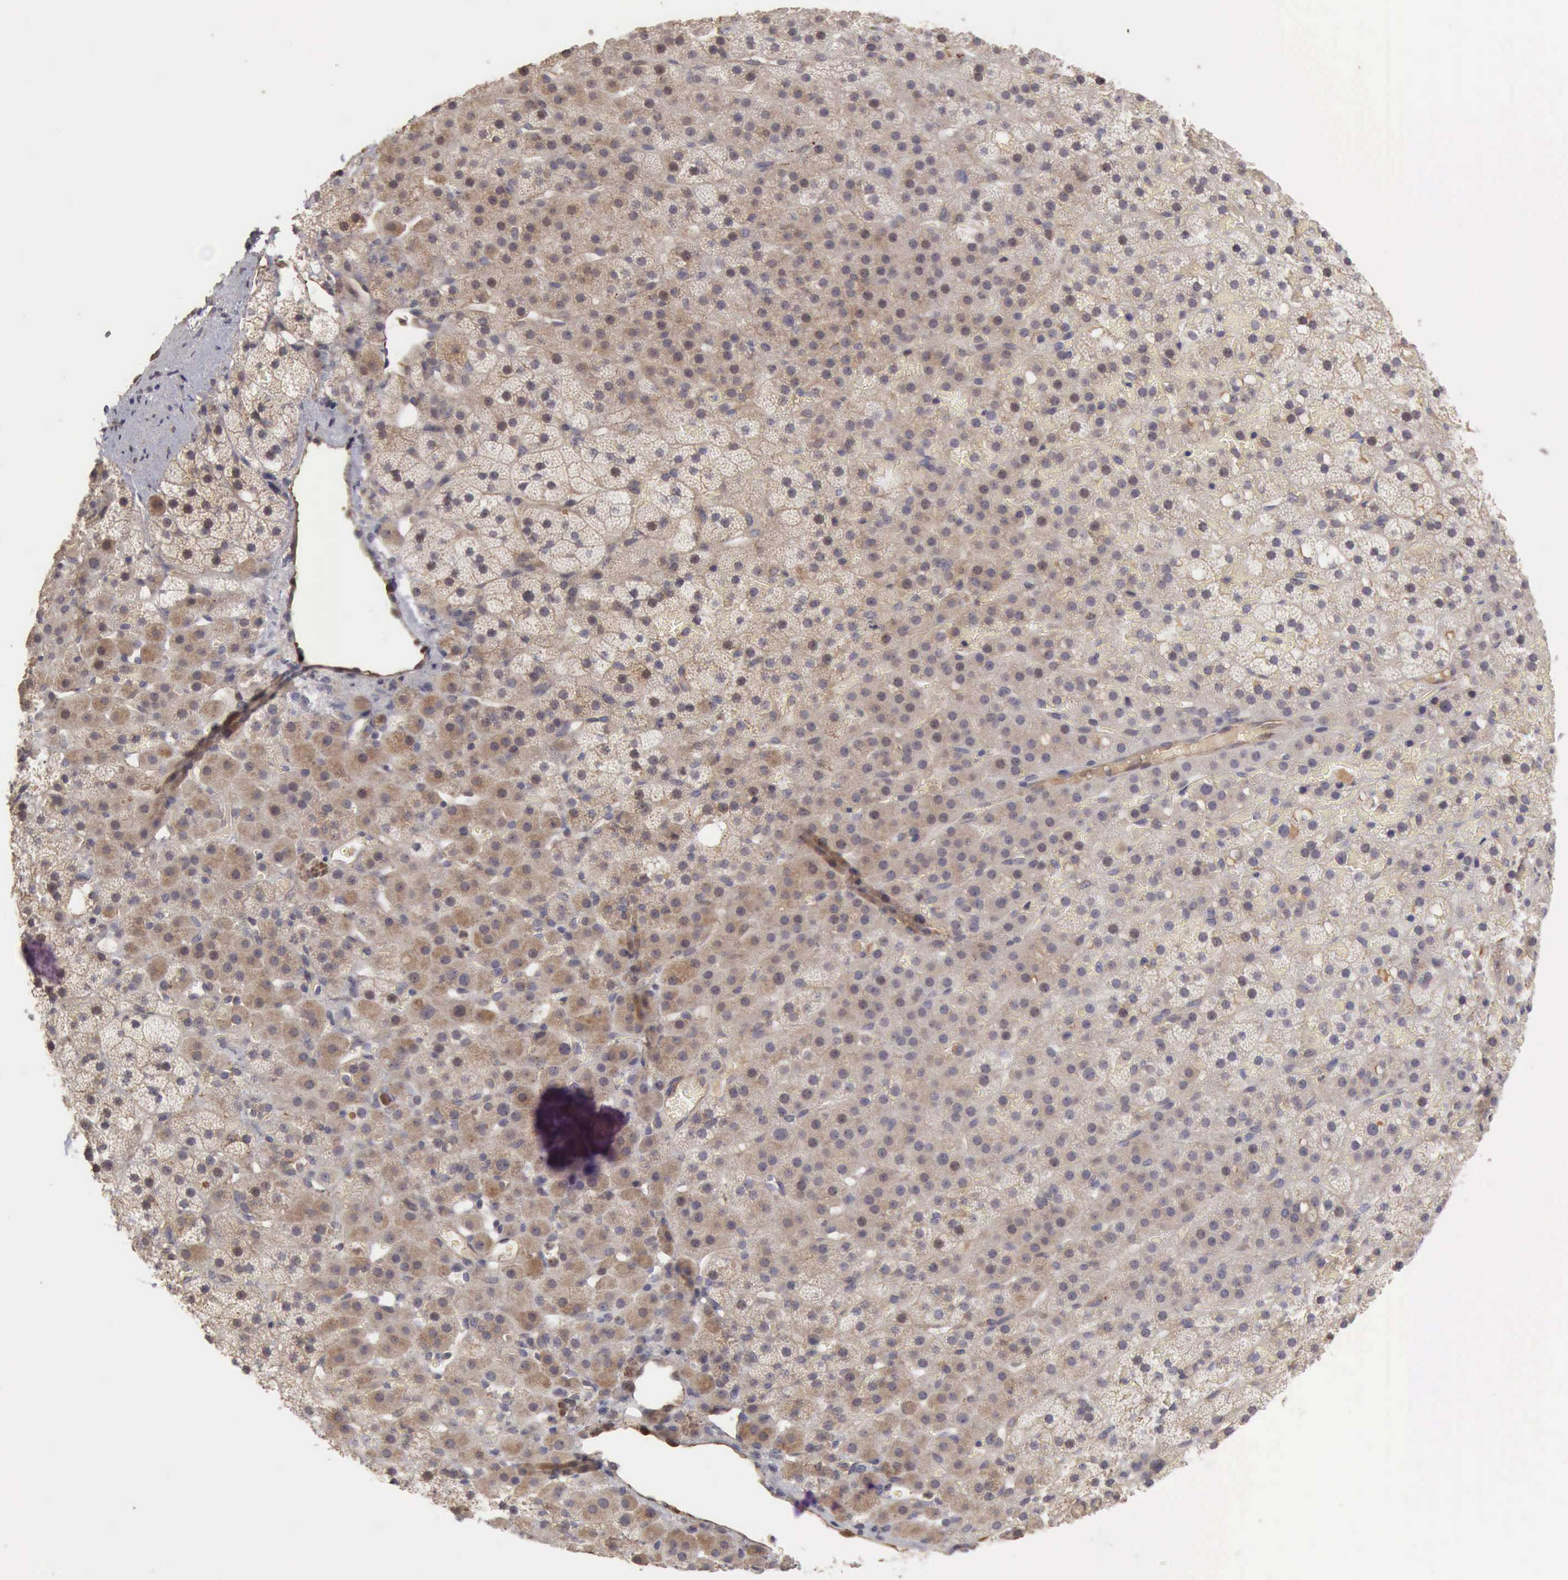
{"staining": {"intensity": "weak", "quantity": "25%-75%", "location": "cytoplasmic/membranous"}, "tissue": "adrenal gland", "cell_type": "Glandular cells", "image_type": "normal", "snomed": [{"axis": "morphology", "description": "Normal tissue, NOS"}, {"axis": "topography", "description": "Adrenal gland"}], "caption": "High-power microscopy captured an immunohistochemistry histopathology image of unremarkable adrenal gland, revealing weak cytoplasmic/membranous positivity in about 25%-75% of glandular cells. The staining was performed using DAB, with brown indicating positive protein expression. Nuclei are stained blue with hematoxylin.", "gene": "BMX", "patient": {"sex": "male", "age": 35}}